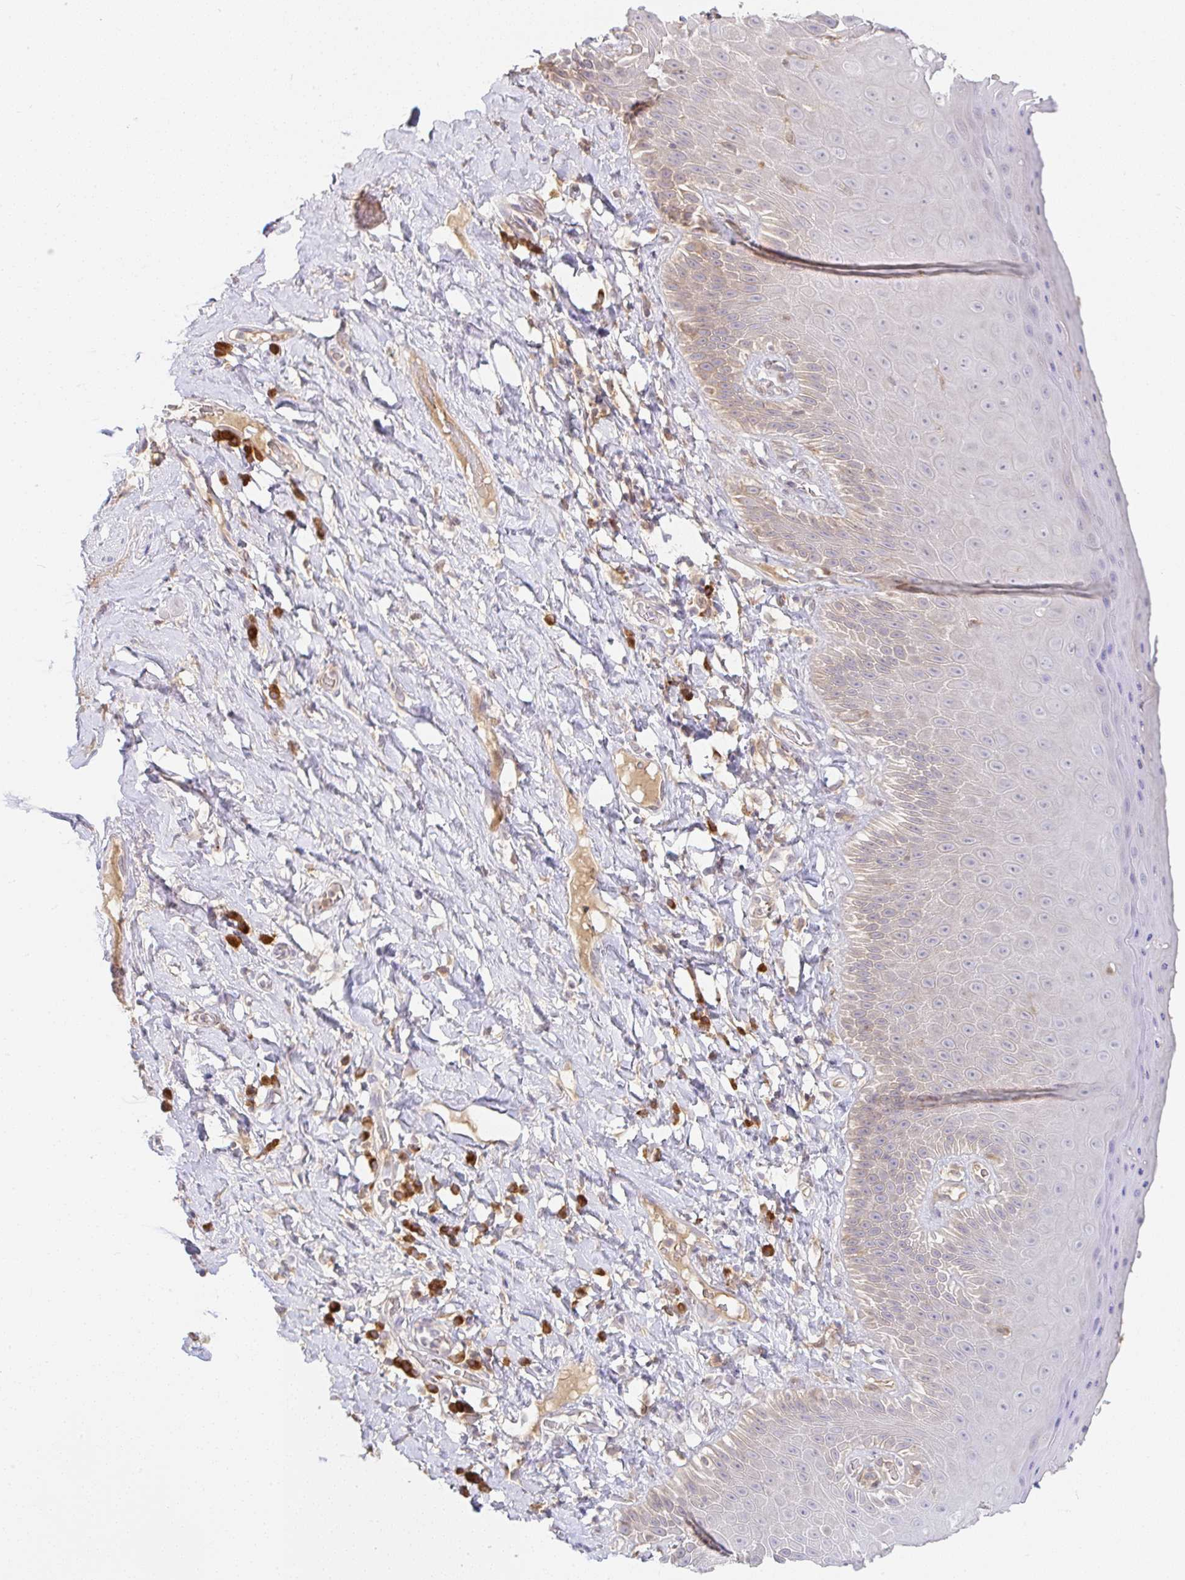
{"staining": {"intensity": "weak", "quantity": "<25%", "location": "cytoplasmic/membranous"}, "tissue": "skin", "cell_type": "Epidermal cells", "image_type": "normal", "snomed": [{"axis": "morphology", "description": "Normal tissue, NOS"}, {"axis": "topography", "description": "Anal"}], "caption": "Immunohistochemistry (IHC) image of normal skin: human skin stained with DAB exhibits no significant protein staining in epidermal cells.", "gene": "DERL2", "patient": {"sex": "male", "age": 78}}